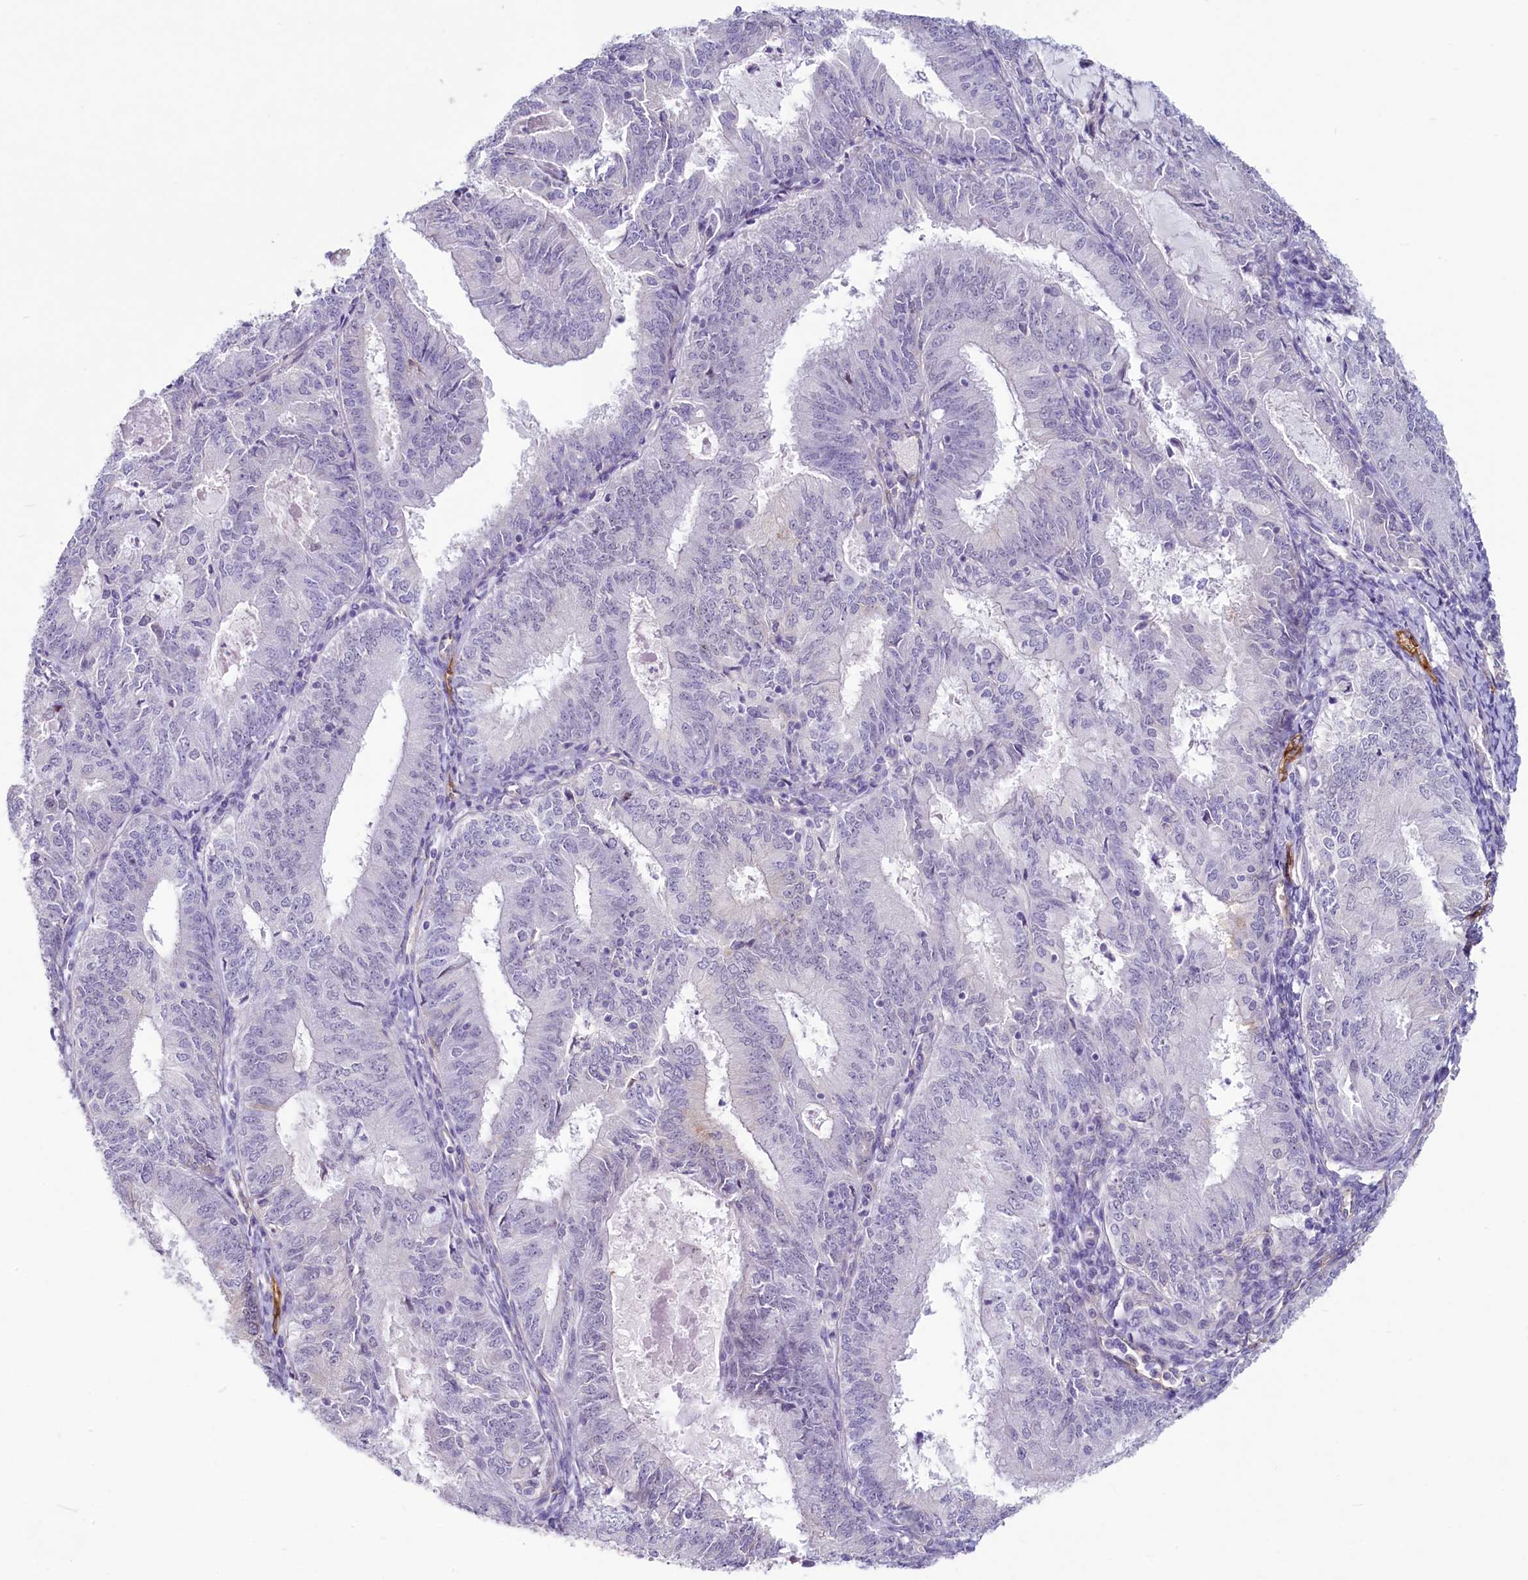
{"staining": {"intensity": "negative", "quantity": "none", "location": "none"}, "tissue": "endometrial cancer", "cell_type": "Tumor cells", "image_type": "cancer", "snomed": [{"axis": "morphology", "description": "Adenocarcinoma, NOS"}, {"axis": "topography", "description": "Endometrium"}], "caption": "IHC histopathology image of adenocarcinoma (endometrial) stained for a protein (brown), which displays no staining in tumor cells. (Immunohistochemistry, brightfield microscopy, high magnification).", "gene": "PROCR", "patient": {"sex": "female", "age": 57}}